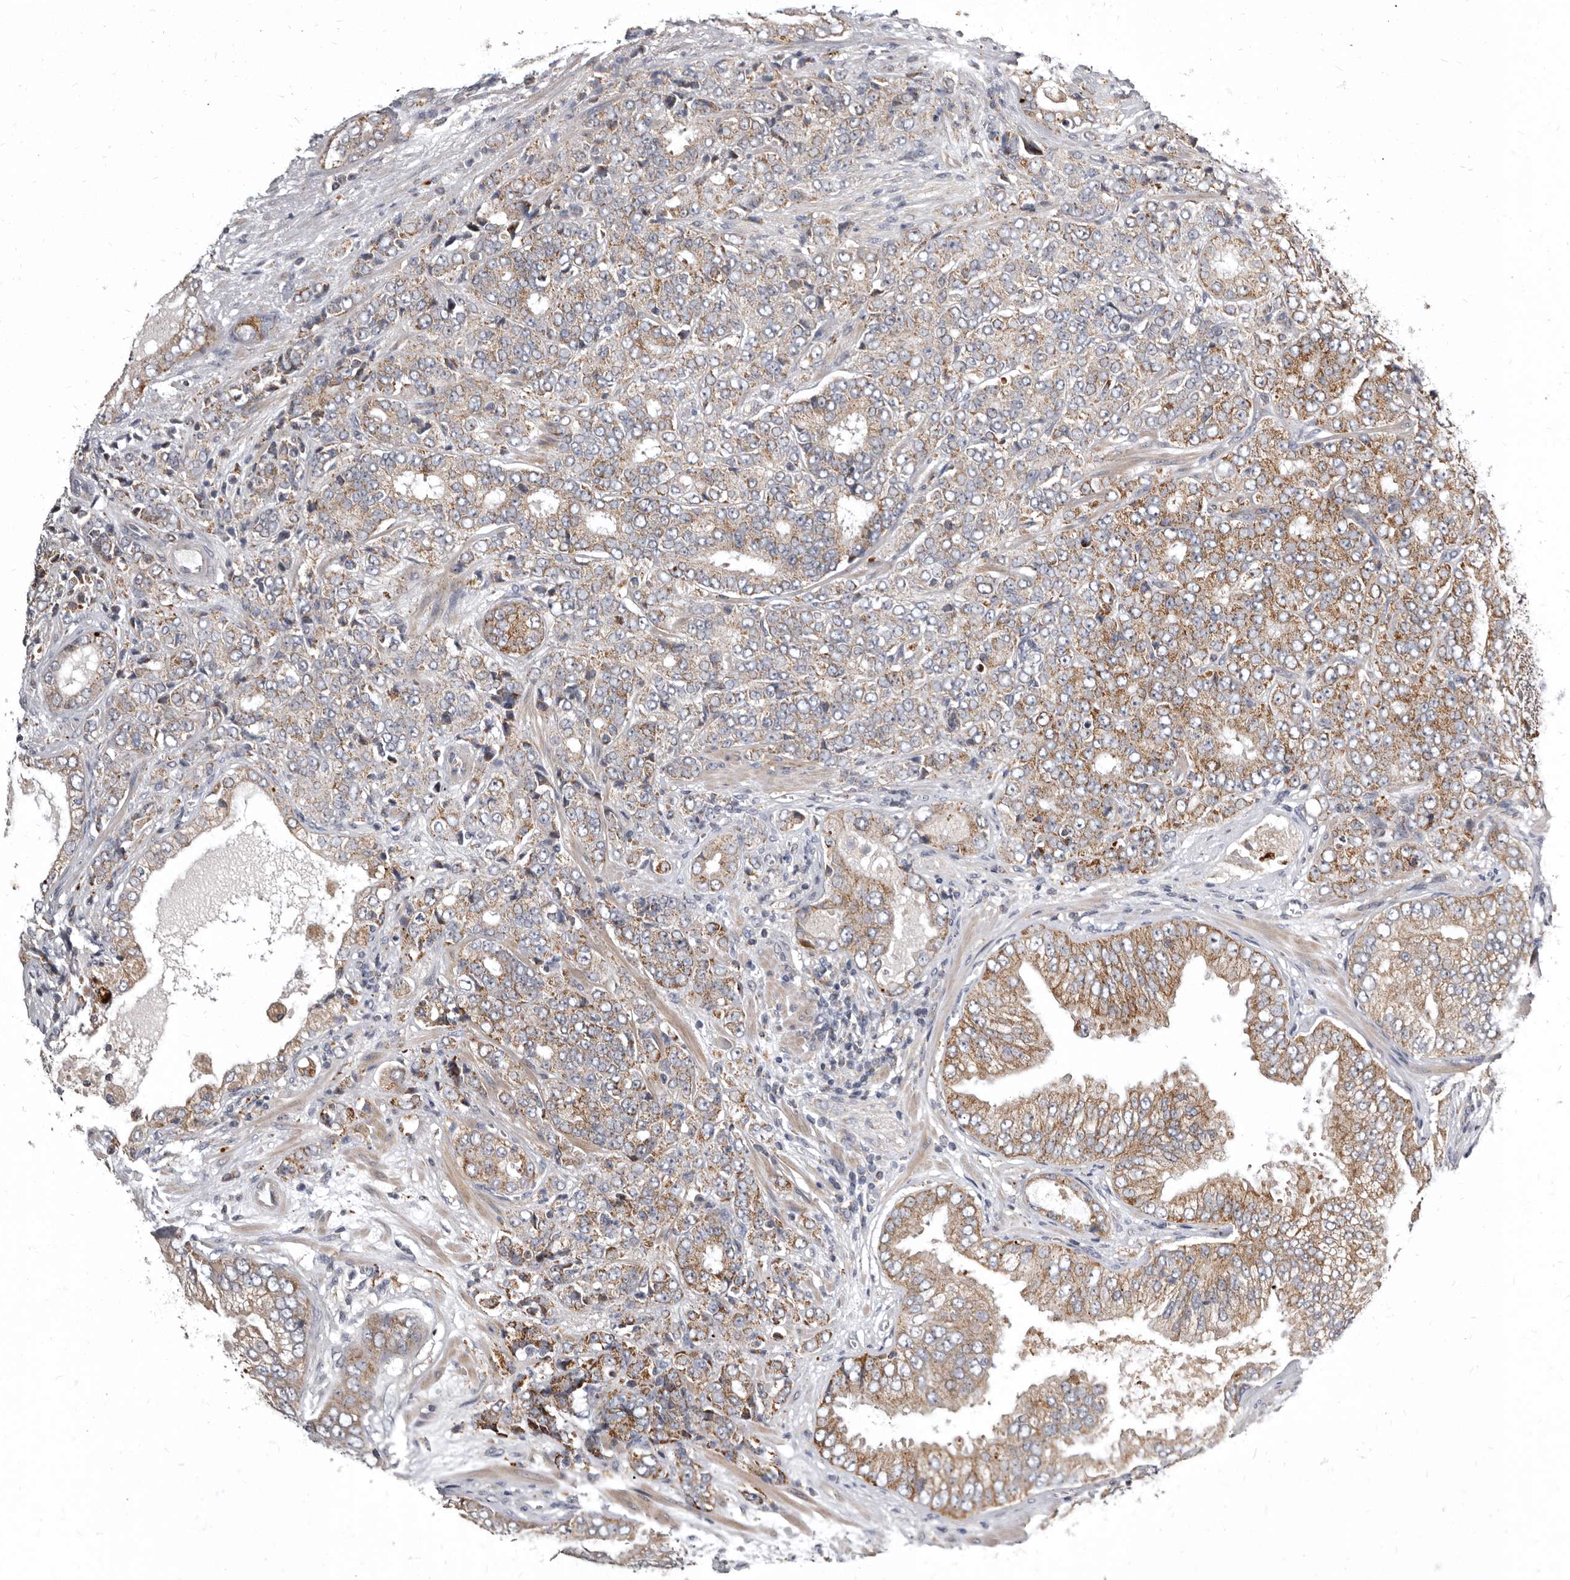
{"staining": {"intensity": "moderate", "quantity": "25%-75%", "location": "cytoplasmic/membranous"}, "tissue": "prostate cancer", "cell_type": "Tumor cells", "image_type": "cancer", "snomed": [{"axis": "morphology", "description": "Adenocarcinoma, High grade"}, {"axis": "topography", "description": "Prostate"}], "caption": "Brown immunohistochemical staining in human adenocarcinoma (high-grade) (prostate) shows moderate cytoplasmic/membranous positivity in about 25%-75% of tumor cells.", "gene": "SMC4", "patient": {"sex": "male", "age": 58}}